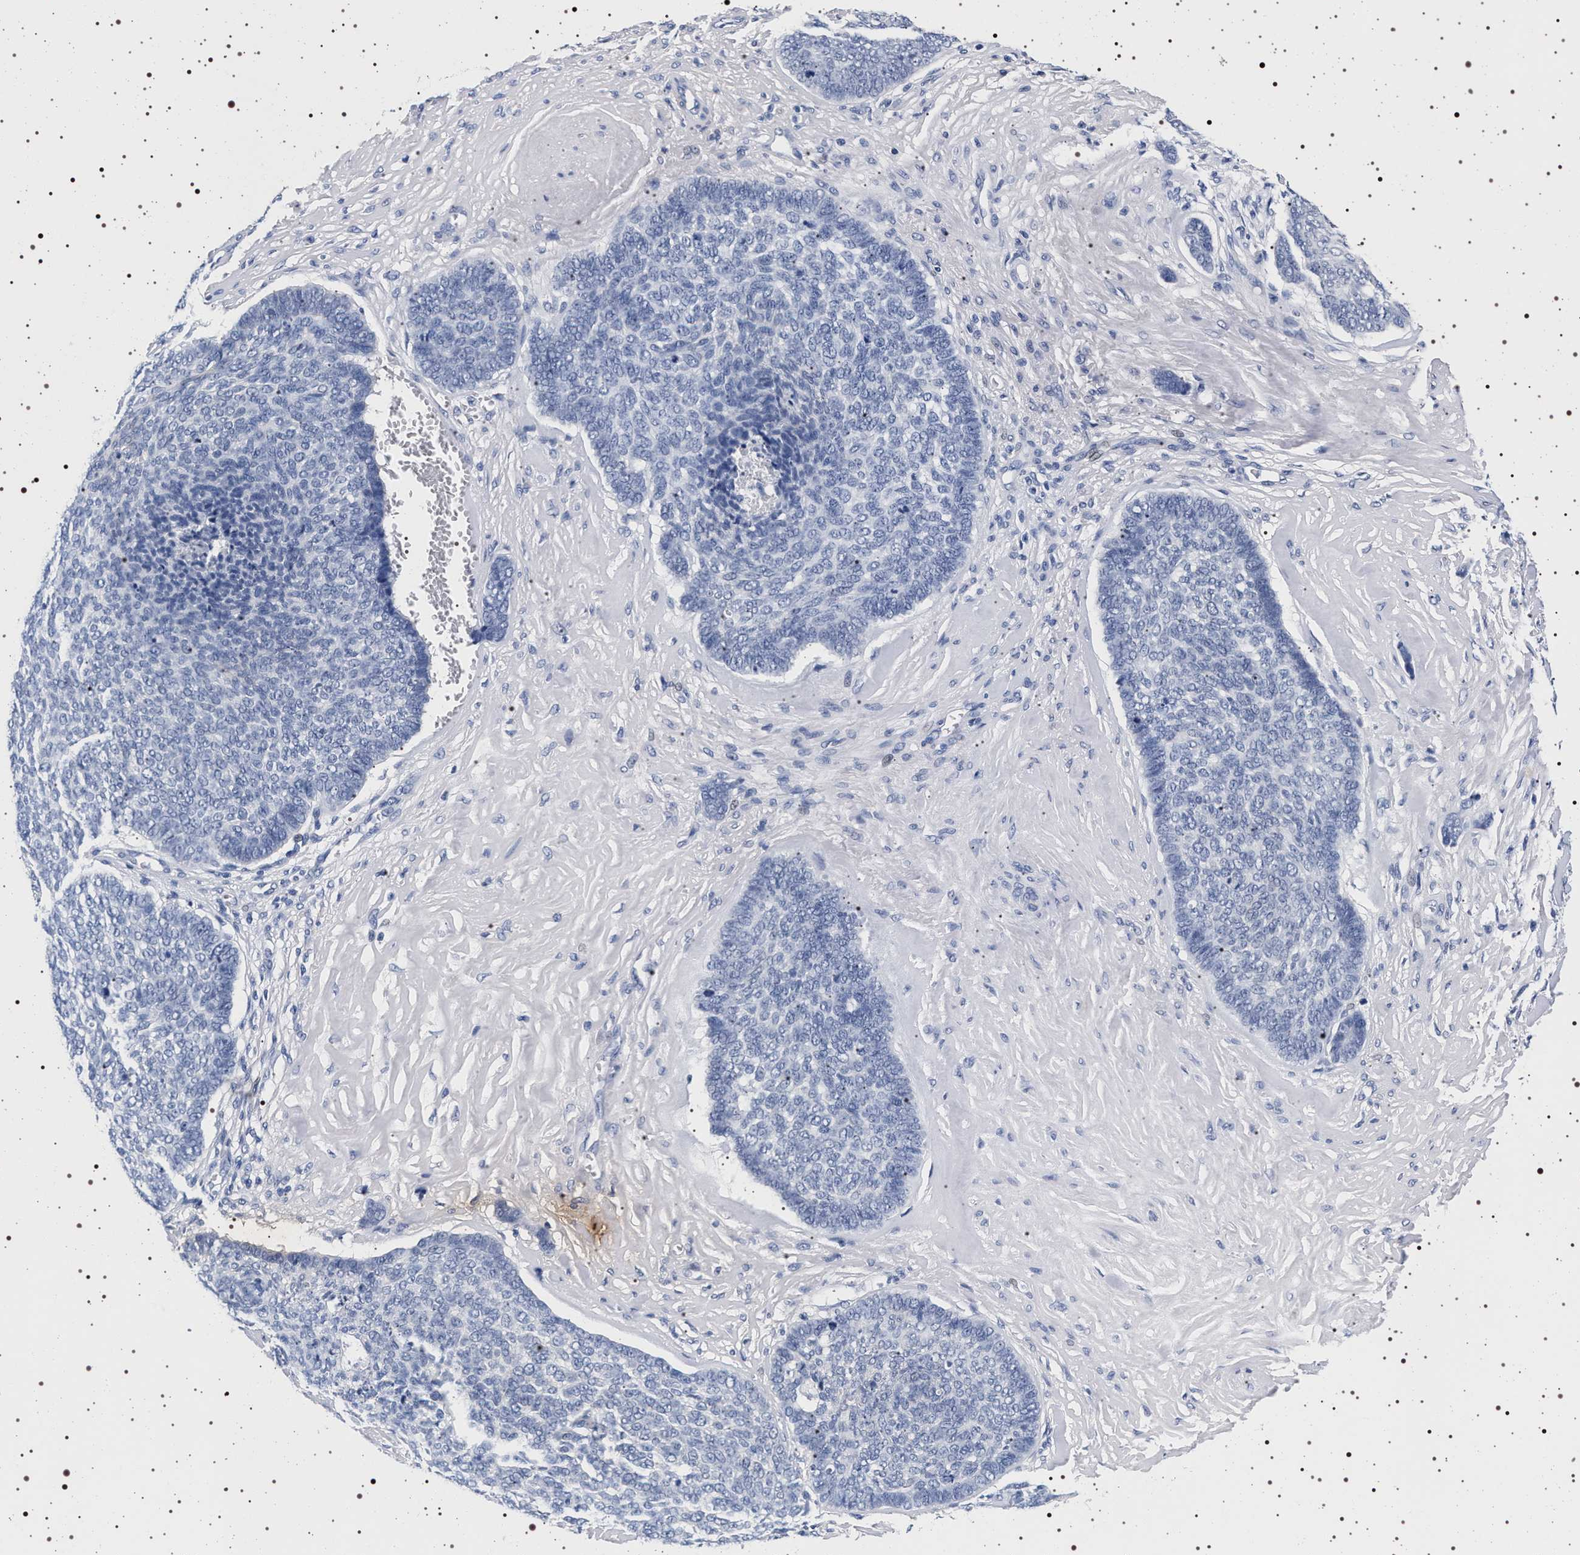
{"staining": {"intensity": "negative", "quantity": "none", "location": "none"}, "tissue": "skin cancer", "cell_type": "Tumor cells", "image_type": "cancer", "snomed": [{"axis": "morphology", "description": "Basal cell carcinoma"}, {"axis": "topography", "description": "Skin"}], "caption": "Basal cell carcinoma (skin) stained for a protein using IHC shows no staining tumor cells.", "gene": "MAPK10", "patient": {"sex": "male", "age": 84}}